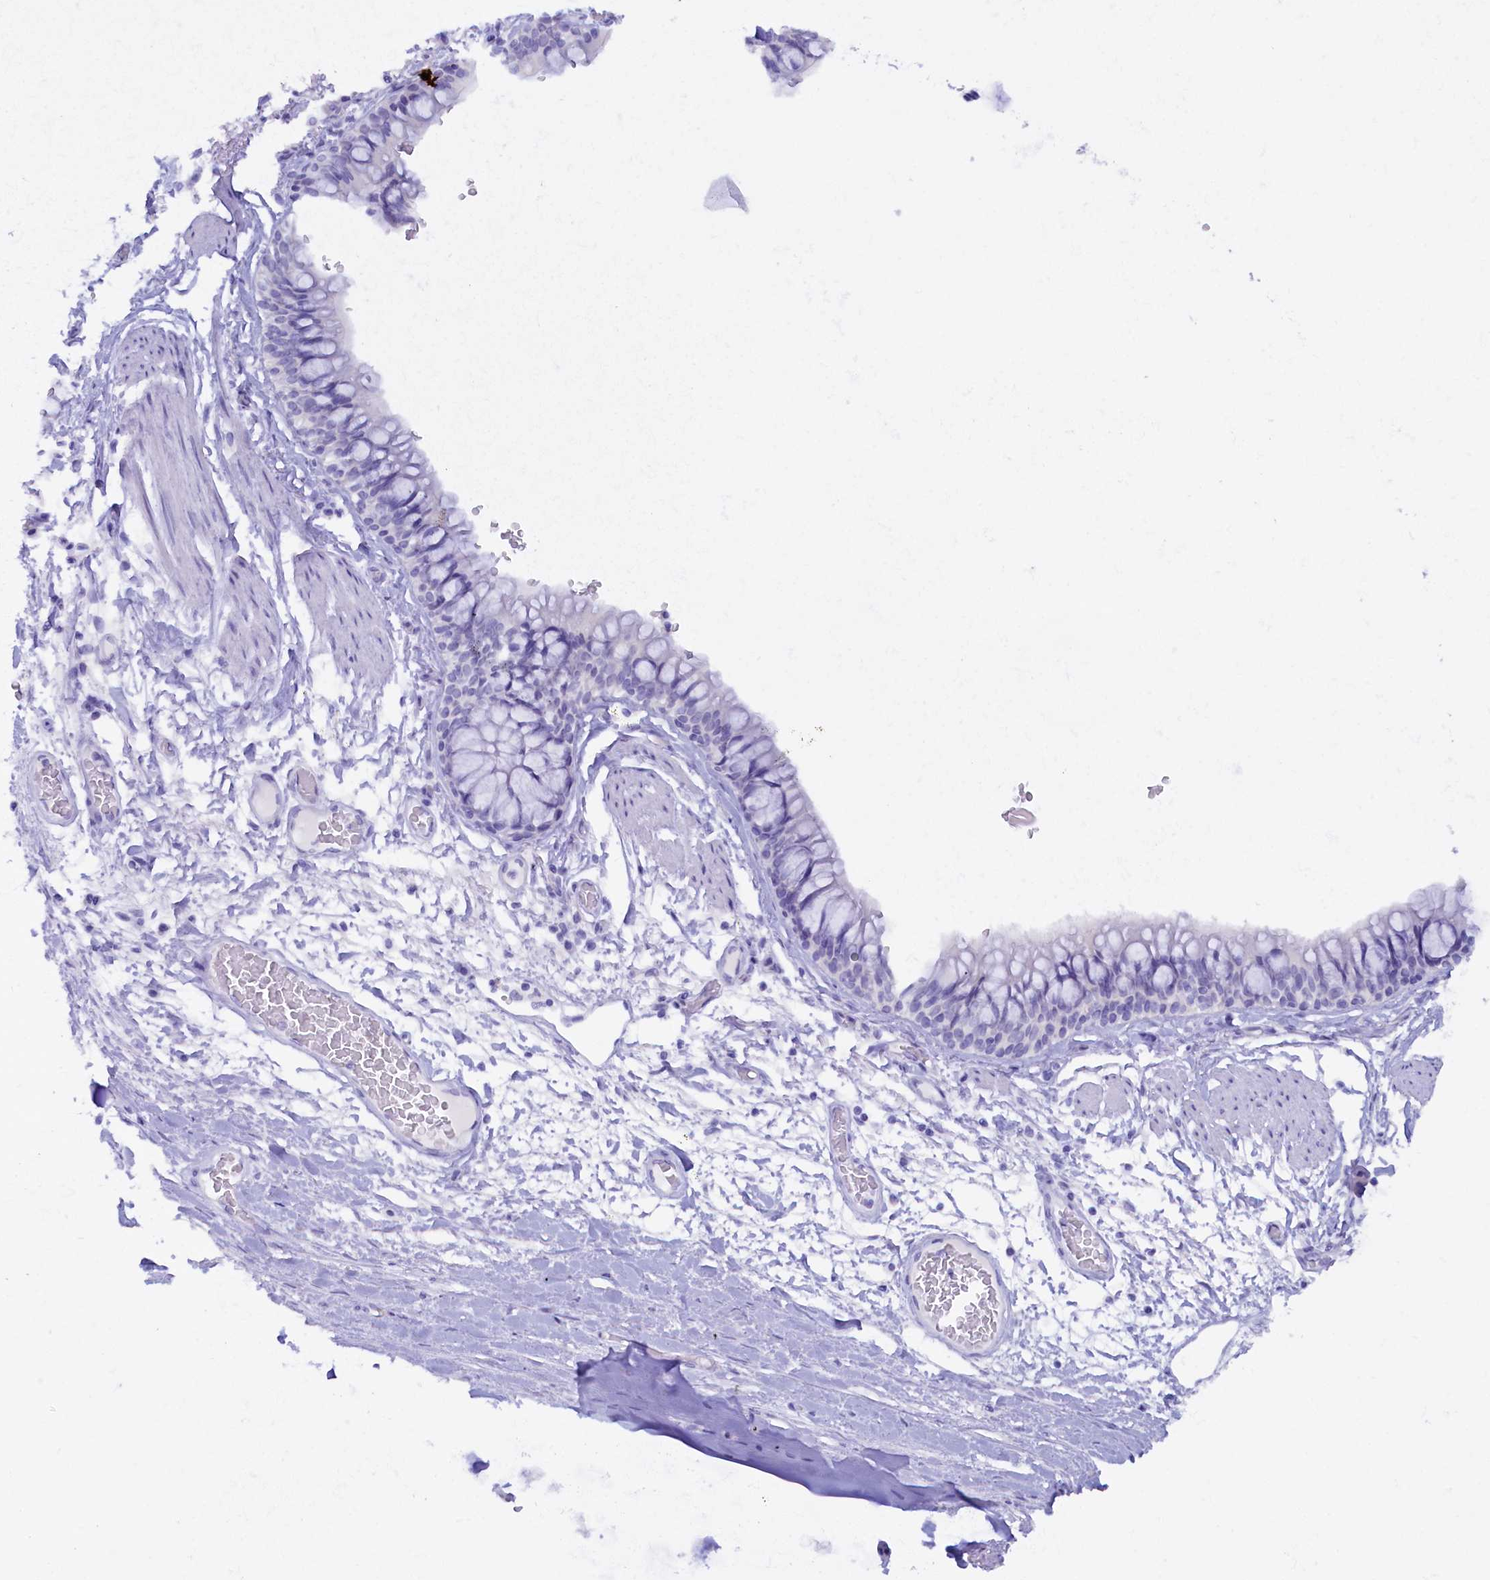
{"staining": {"intensity": "negative", "quantity": "none", "location": "none"}, "tissue": "bronchus", "cell_type": "Respiratory epithelial cells", "image_type": "normal", "snomed": [{"axis": "morphology", "description": "Normal tissue, NOS"}, {"axis": "topography", "description": "Cartilage tissue"}, {"axis": "topography", "description": "Bronchus"}], "caption": "The immunohistochemistry photomicrograph has no significant positivity in respiratory epithelial cells of bronchus.", "gene": "ZSWIM4", "patient": {"sex": "female", "age": 36}}